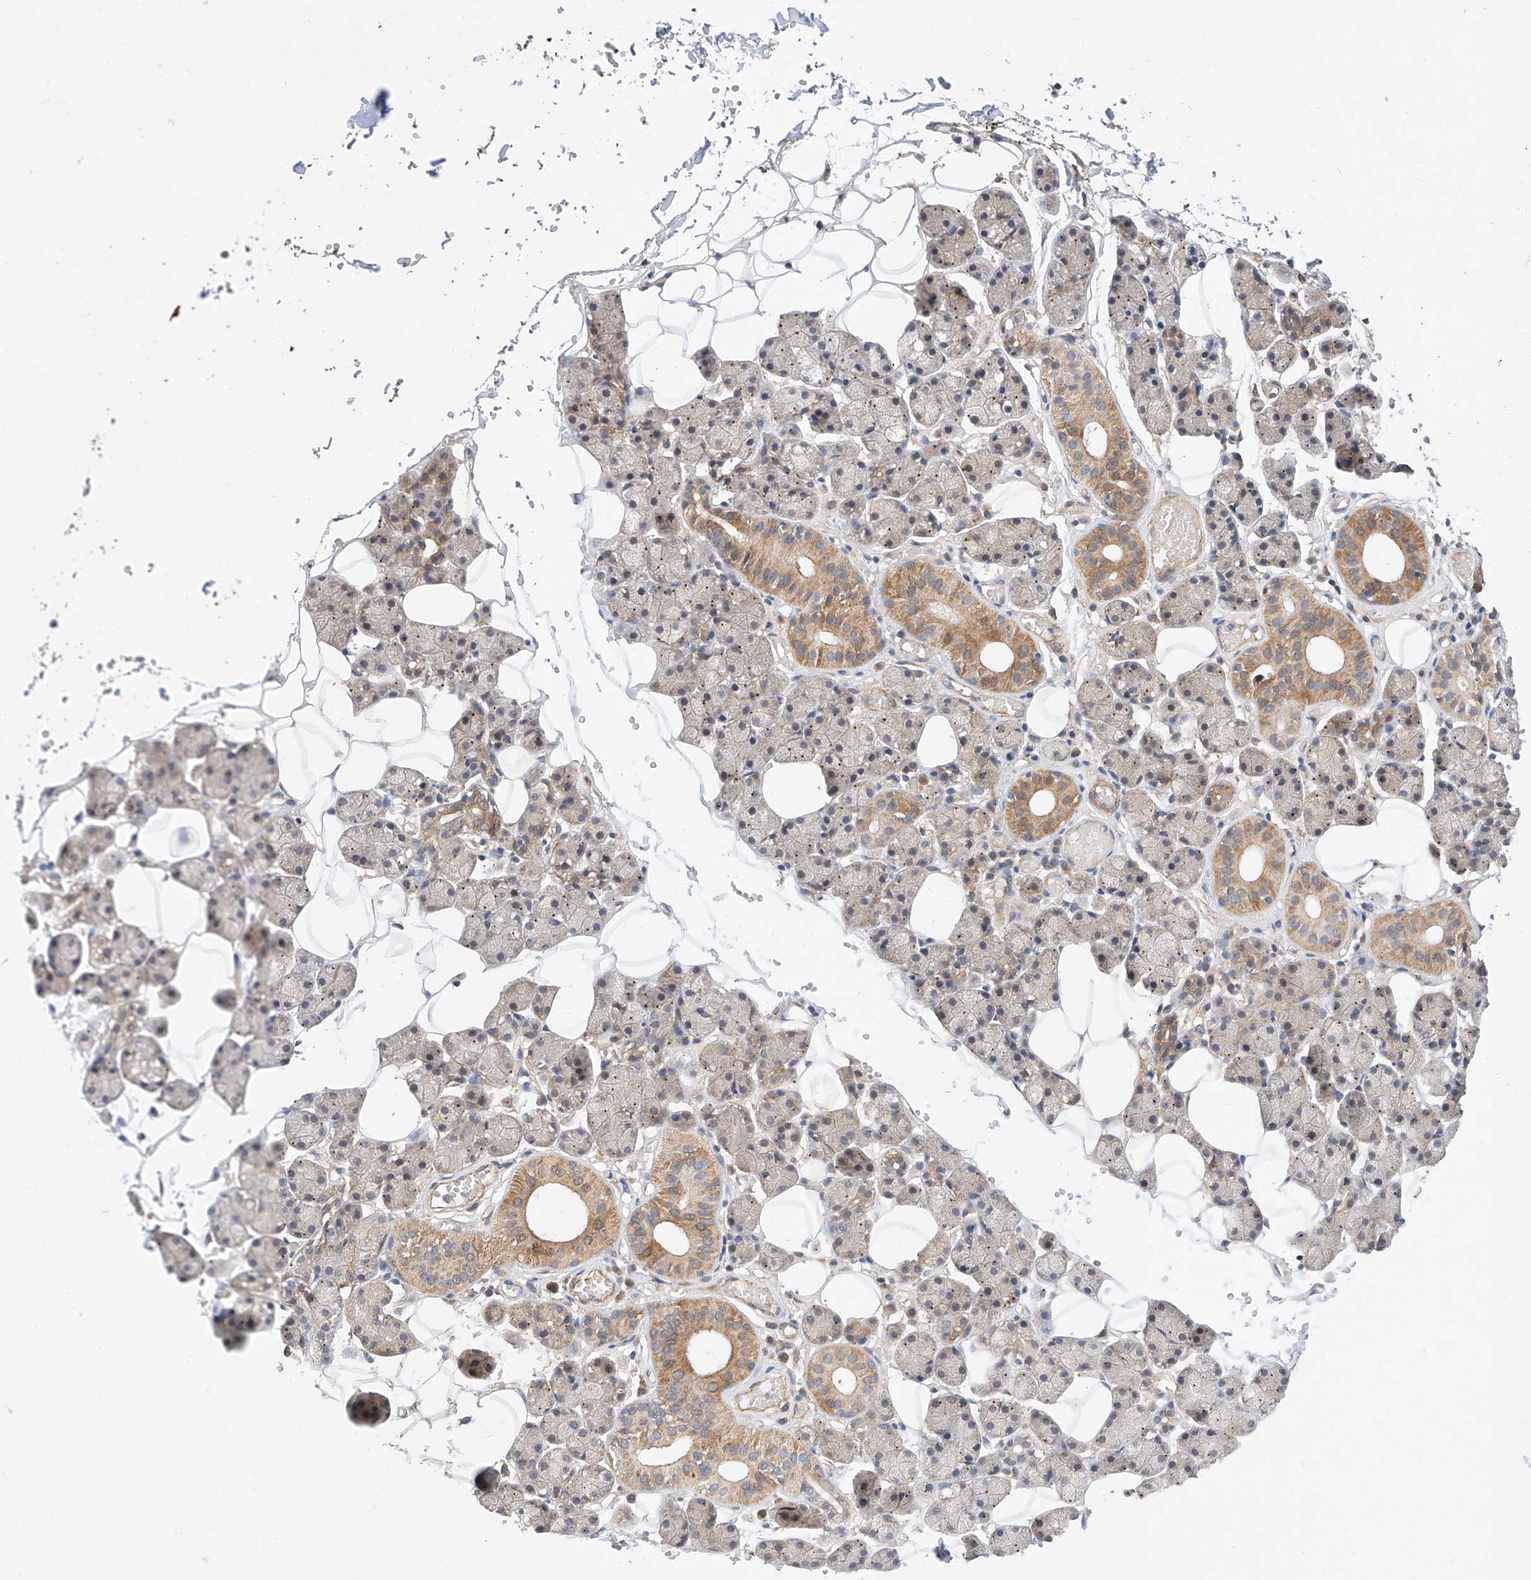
{"staining": {"intensity": "moderate", "quantity": "25%-75%", "location": "cytoplasmic/membranous"}, "tissue": "salivary gland", "cell_type": "Glandular cells", "image_type": "normal", "snomed": [{"axis": "morphology", "description": "Normal tissue, NOS"}, {"axis": "topography", "description": "Salivary gland"}], "caption": "The immunohistochemical stain shows moderate cytoplasmic/membranous positivity in glandular cells of benign salivary gland. Nuclei are stained in blue.", "gene": "RAB23", "patient": {"sex": "female", "age": 33}}